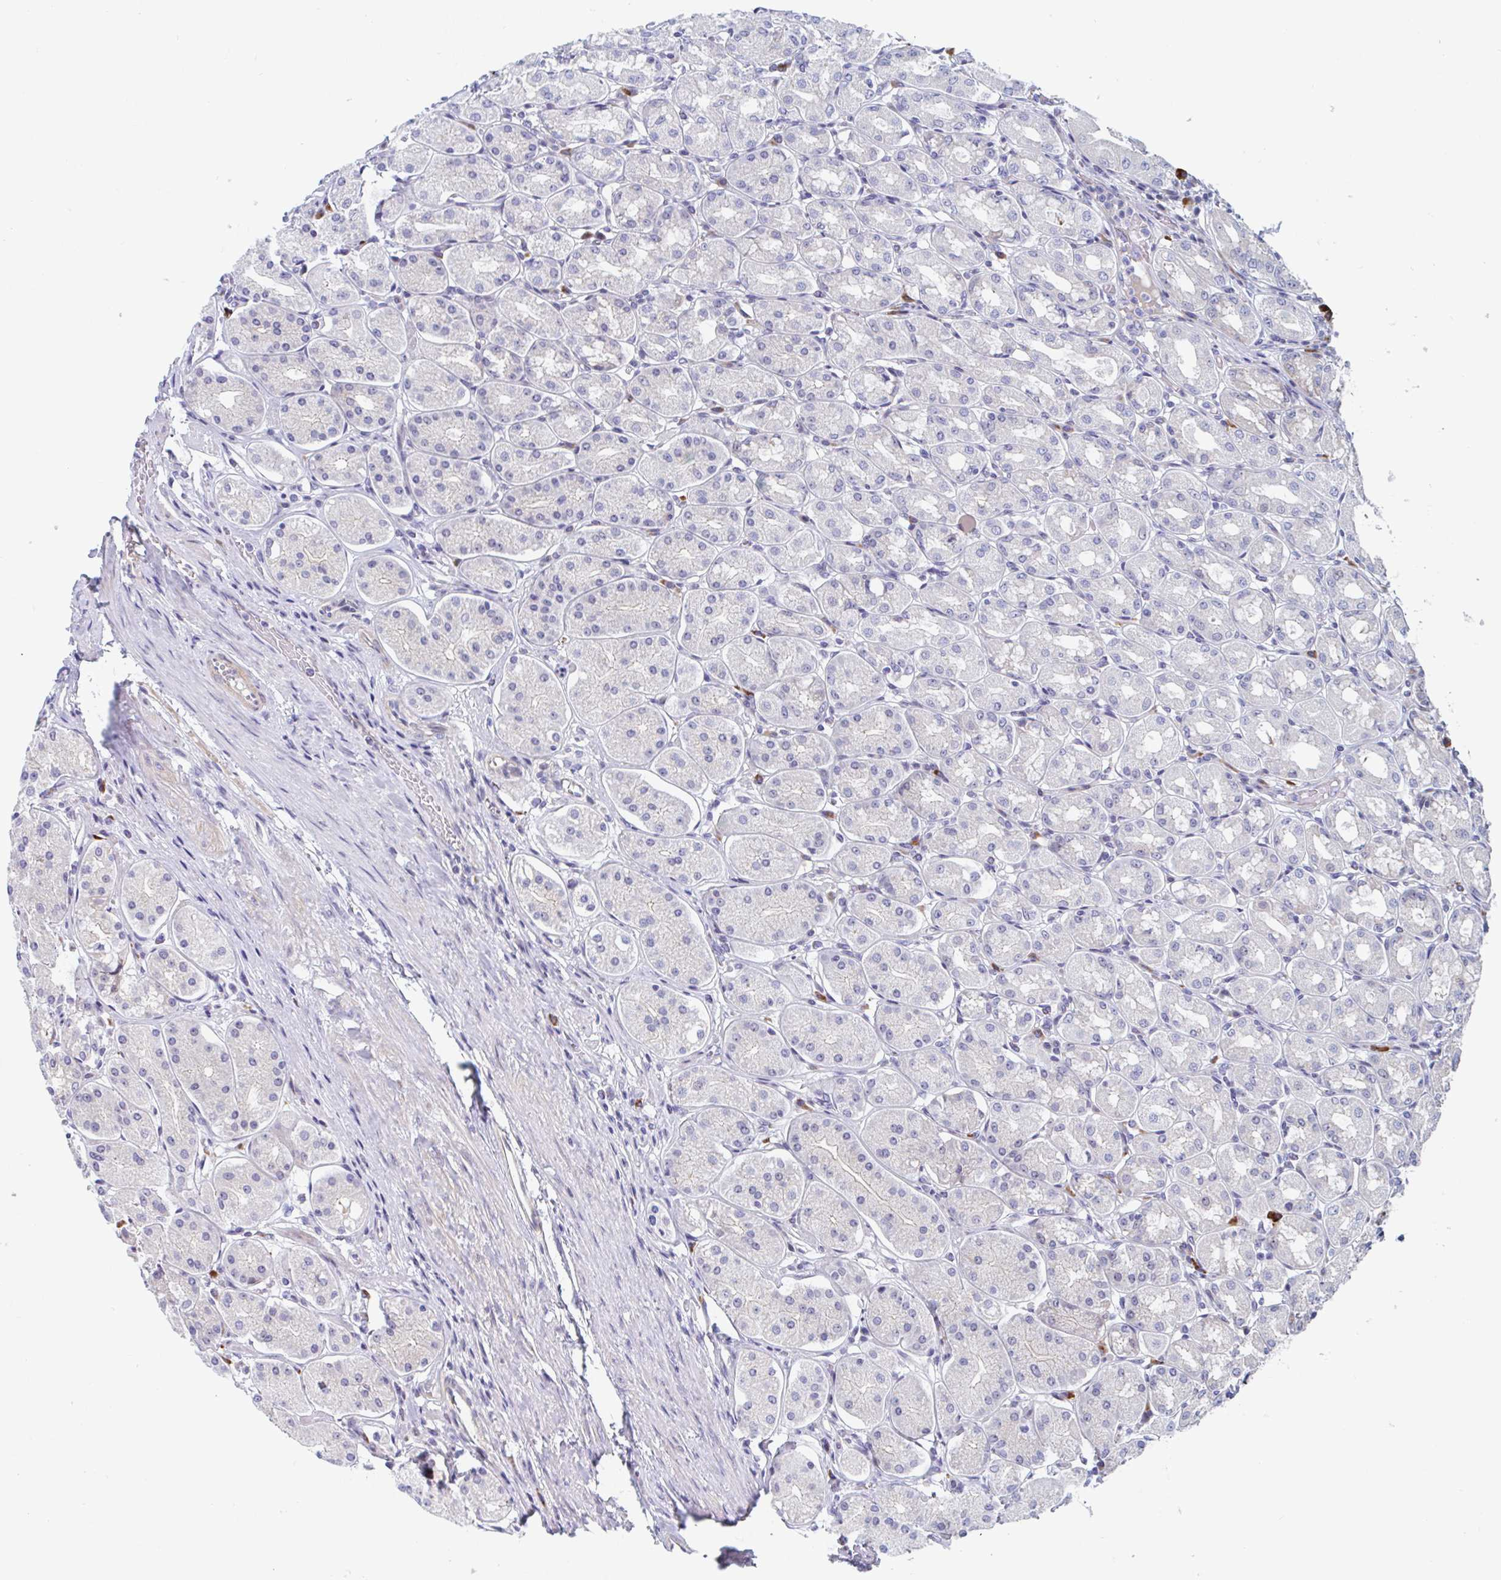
{"staining": {"intensity": "moderate", "quantity": "<25%", "location": "cytoplasmic/membranous"}, "tissue": "stomach", "cell_type": "Glandular cells", "image_type": "normal", "snomed": [{"axis": "morphology", "description": "Normal tissue, NOS"}, {"axis": "topography", "description": "Stomach"}, {"axis": "topography", "description": "Stomach, lower"}], "caption": "Immunohistochemical staining of normal stomach exhibits moderate cytoplasmic/membranous protein positivity in about <25% of glandular cells.", "gene": "DUXA", "patient": {"sex": "female", "age": 56}}